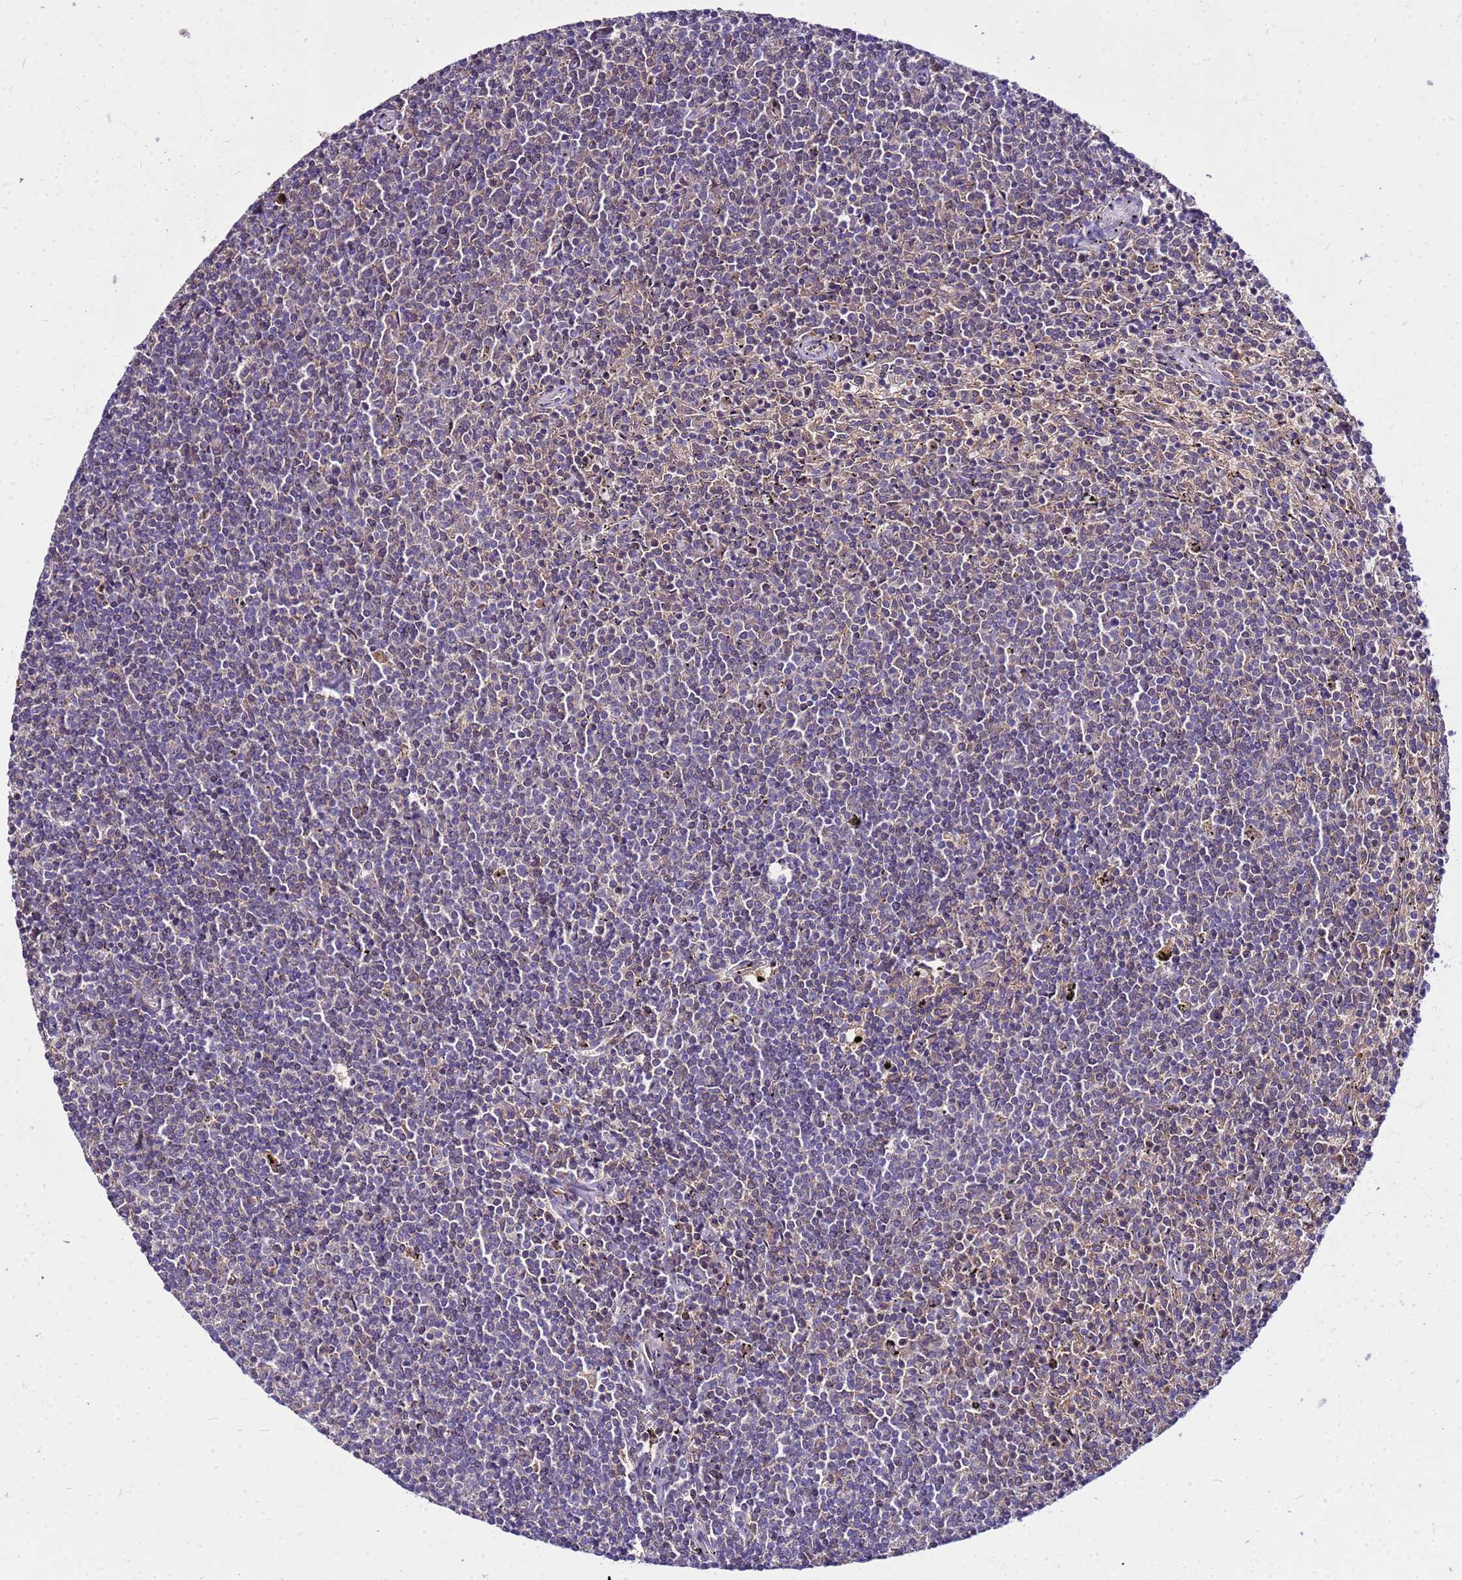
{"staining": {"intensity": "negative", "quantity": "none", "location": "none"}, "tissue": "lymphoma", "cell_type": "Tumor cells", "image_type": "cancer", "snomed": [{"axis": "morphology", "description": "Malignant lymphoma, non-Hodgkin's type, Low grade"}, {"axis": "topography", "description": "Spleen"}], "caption": "Tumor cells show no significant positivity in lymphoma.", "gene": "PKD1", "patient": {"sex": "female", "age": 50}}